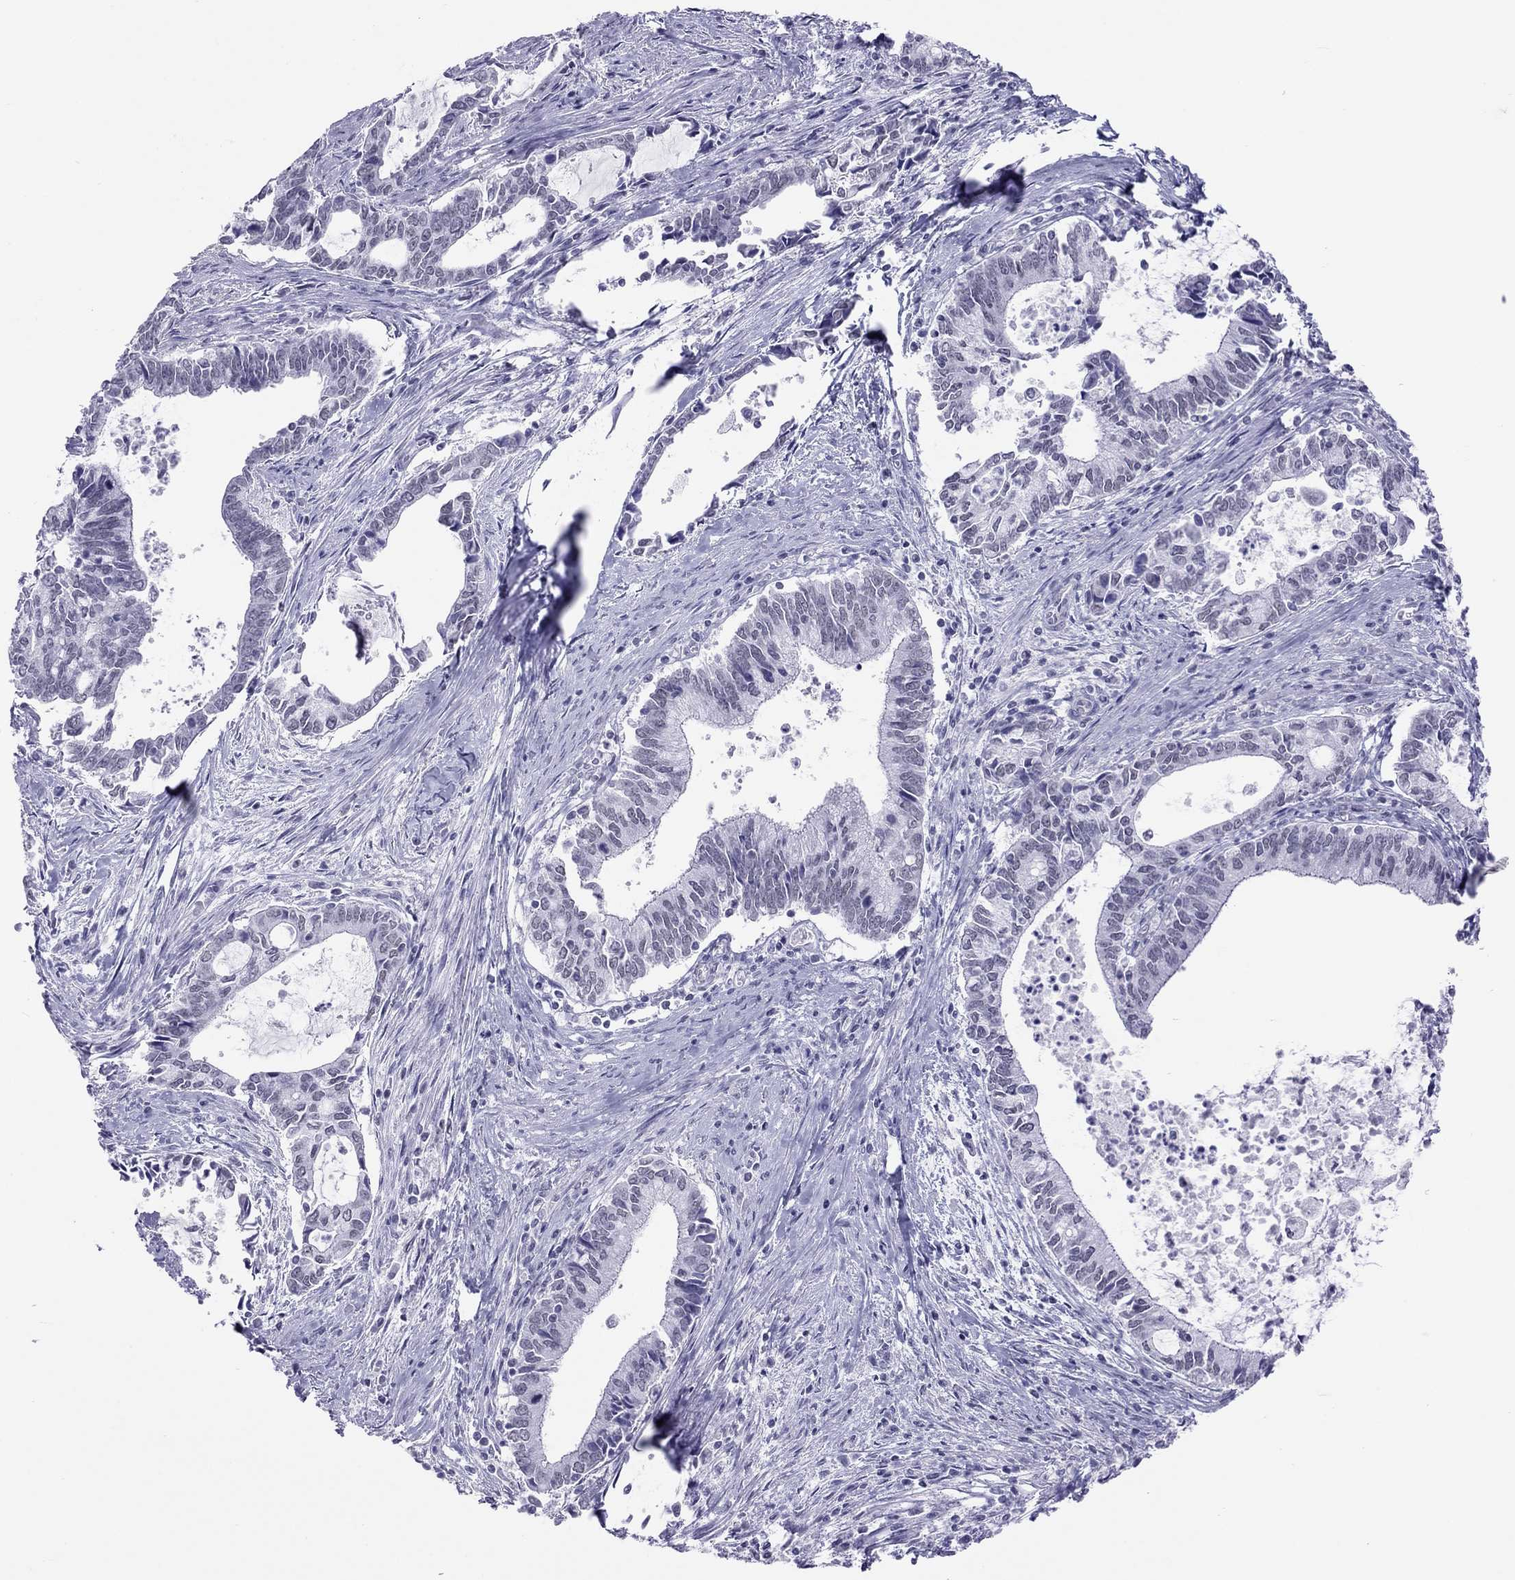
{"staining": {"intensity": "negative", "quantity": "none", "location": "none"}, "tissue": "cervical cancer", "cell_type": "Tumor cells", "image_type": "cancer", "snomed": [{"axis": "morphology", "description": "Adenocarcinoma, NOS"}, {"axis": "topography", "description": "Cervix"}], "caption": "High power microscopy photomicrograph of an immunohistochemistry photomicrograph of cervical cancer, revealing no significant expression in tumor cells. (Stains: DAB immunohistochemistry (IHC) with hematoxylin counter stain, Microscopy: brightfield microscopy at high magnification).", "gene": "JHY", "patient": {"sex": "female", "age": 42}}